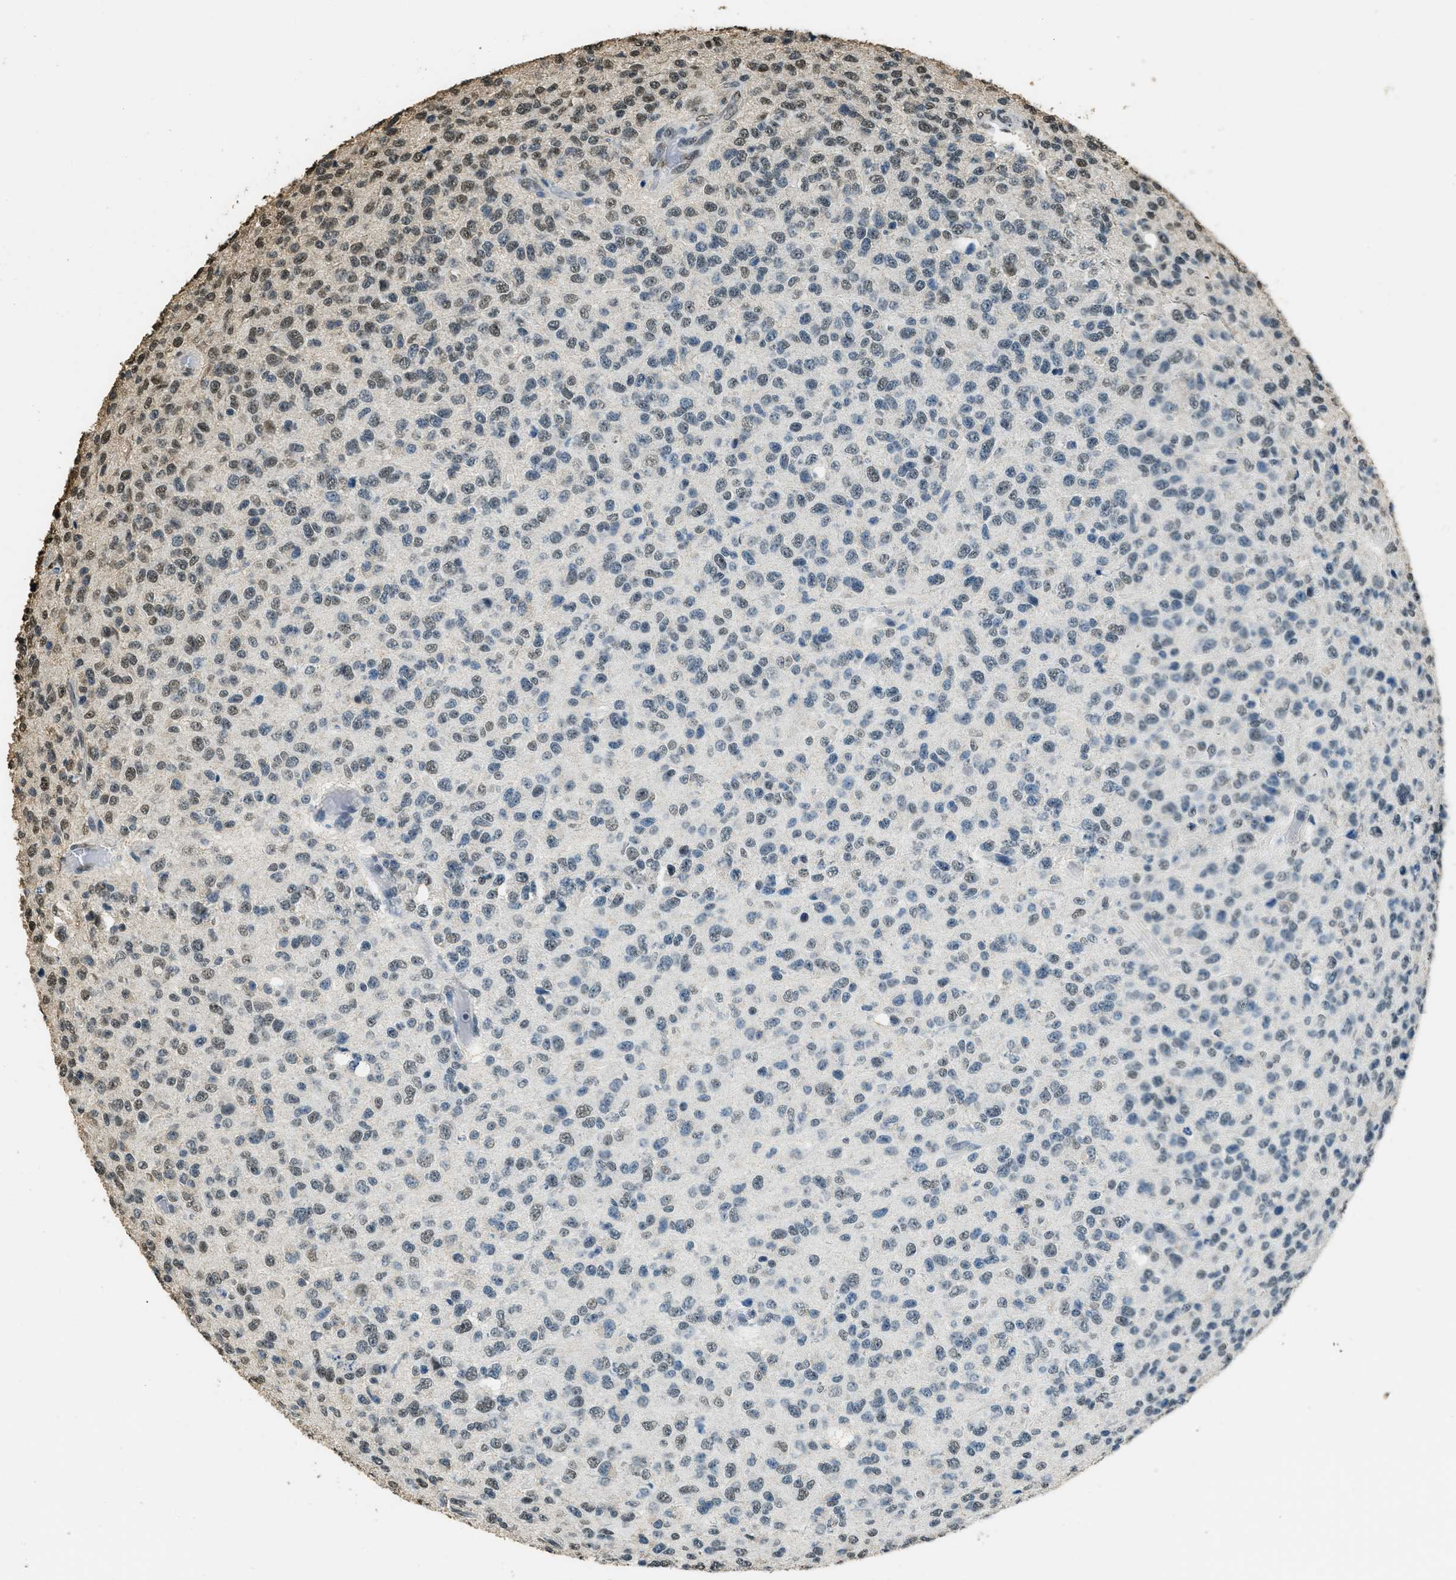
{"staining": {"intensity": "moderate", "quantity": "25%-75%", "location": "nuclear"}, "tissue": "glioma", "cell_type": "Tumor cells", "image_type": "cancer", "snomed": [{"axis": "morphology", "description": "Glioma, malignant, High grade"}, {"axis": "topography", "description": "pancreas cauda"}], "caption": "A photomicrograph of malignant high-grade glioma stained for a protein demonstrates moderate nuclear brown staining in tumor cells. The staining was performed using DAB (3,3'-diaminobenzidine), with brown indicating positive protein expression. Nuclei are stained blue with hematoxylin.", "gene": "MYB", "patient": {"sex": "male", "age": 60}}